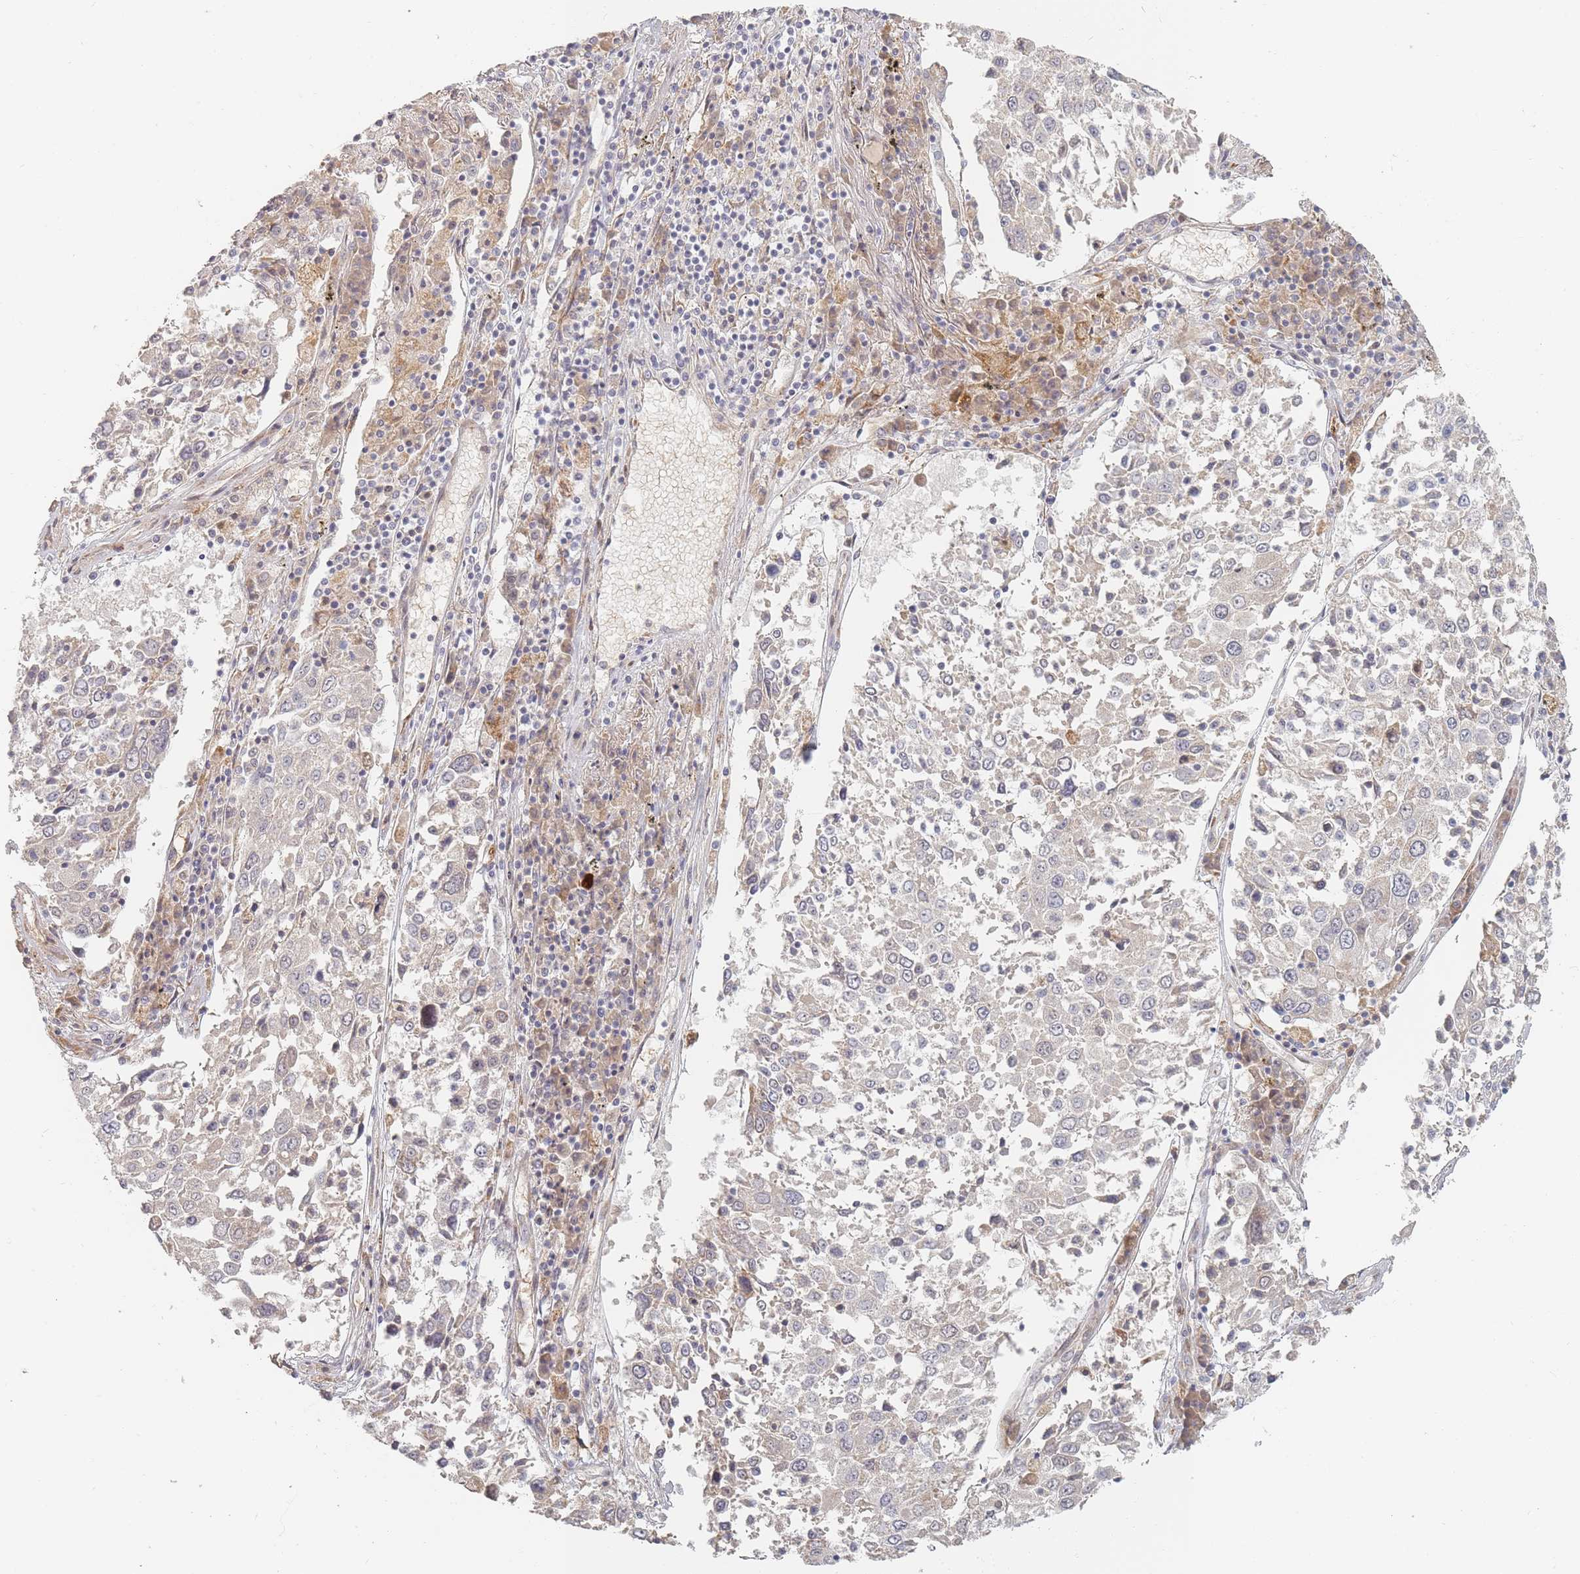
{"staining": {"intensity": "negative", "quantity": "none", "location": "none"}, "tissue": "lung cancer", "cell_type": "Tumor cells", "image_type": "cancer", "snomed": [{"axis": "morphology", "description": "Squamous cell carcinoma, NOS"}, {"axis": "topography", "description": "Lung"}], "caption": "This is an immunohistochemistry (IHC) photomicrograph of squamous cell carcinoma (lung). There is no positivity in tumor cells.", "gene": "ZKSCAN7", "patient": {"sex": "male", "age": 65}}